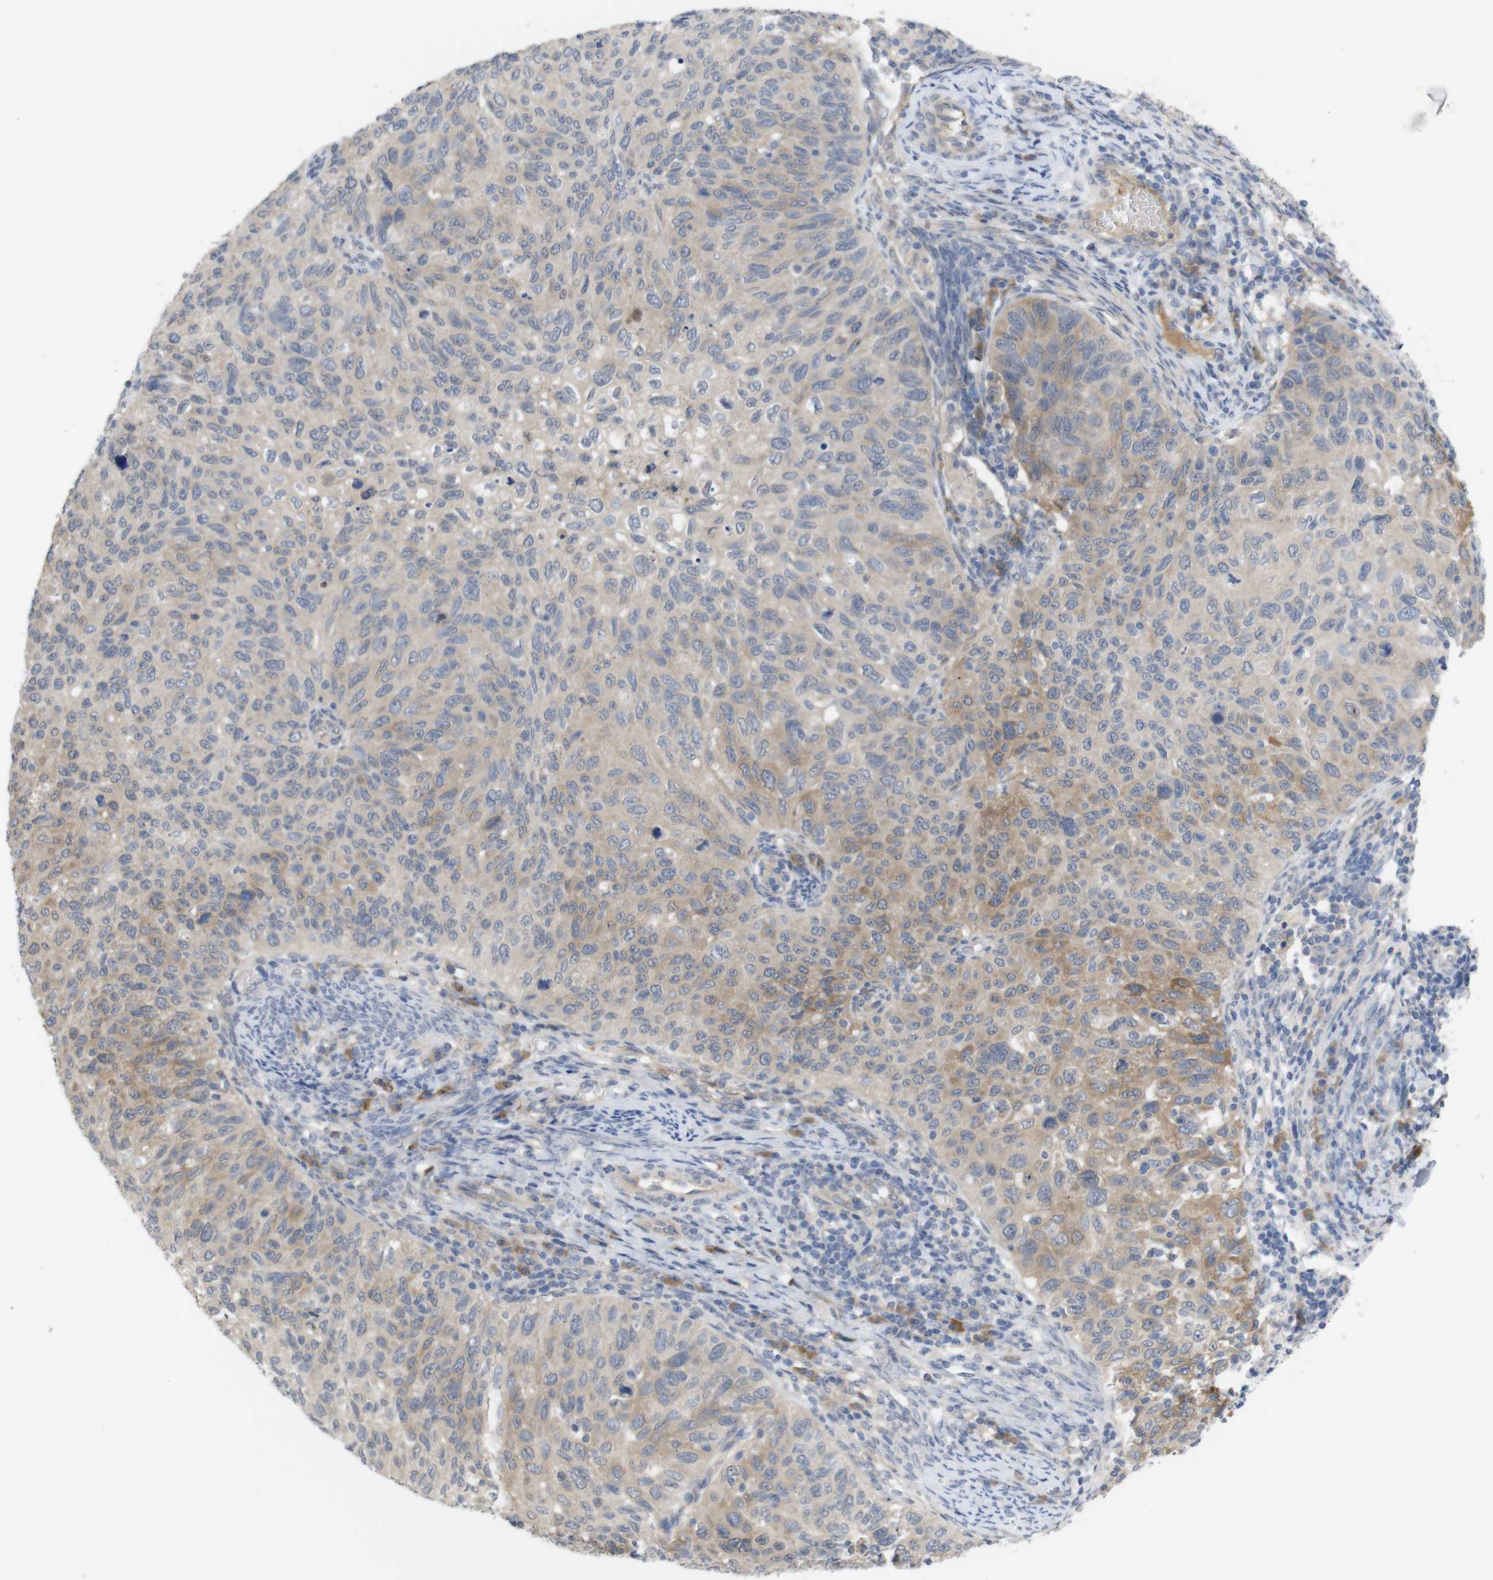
{"staining": {"intensity": "moderate", "quantity": "25%-75%", "location": "cytoplasmic/membranous"}, "tissue": "cervical cancer", "cell_type": "Tumor cells", "image_type": "cancer", "snomed": [{"axis": "morphology", "description": "Squamous cell carcinoma, NOS"}, {"axis": "topography", "description": "Cervix"}], "caption": "Immunohistochemistry (IHC) histopathology image of human cervical squamous cell carcinoma stained for a protein (brown), which demonstrates medium levels of moderate cytoplasmic/membranous staining in about 25%-75% of tumor cells.", "gene": "BCAR3", "patient": {"sex": "female", "age": 70}}